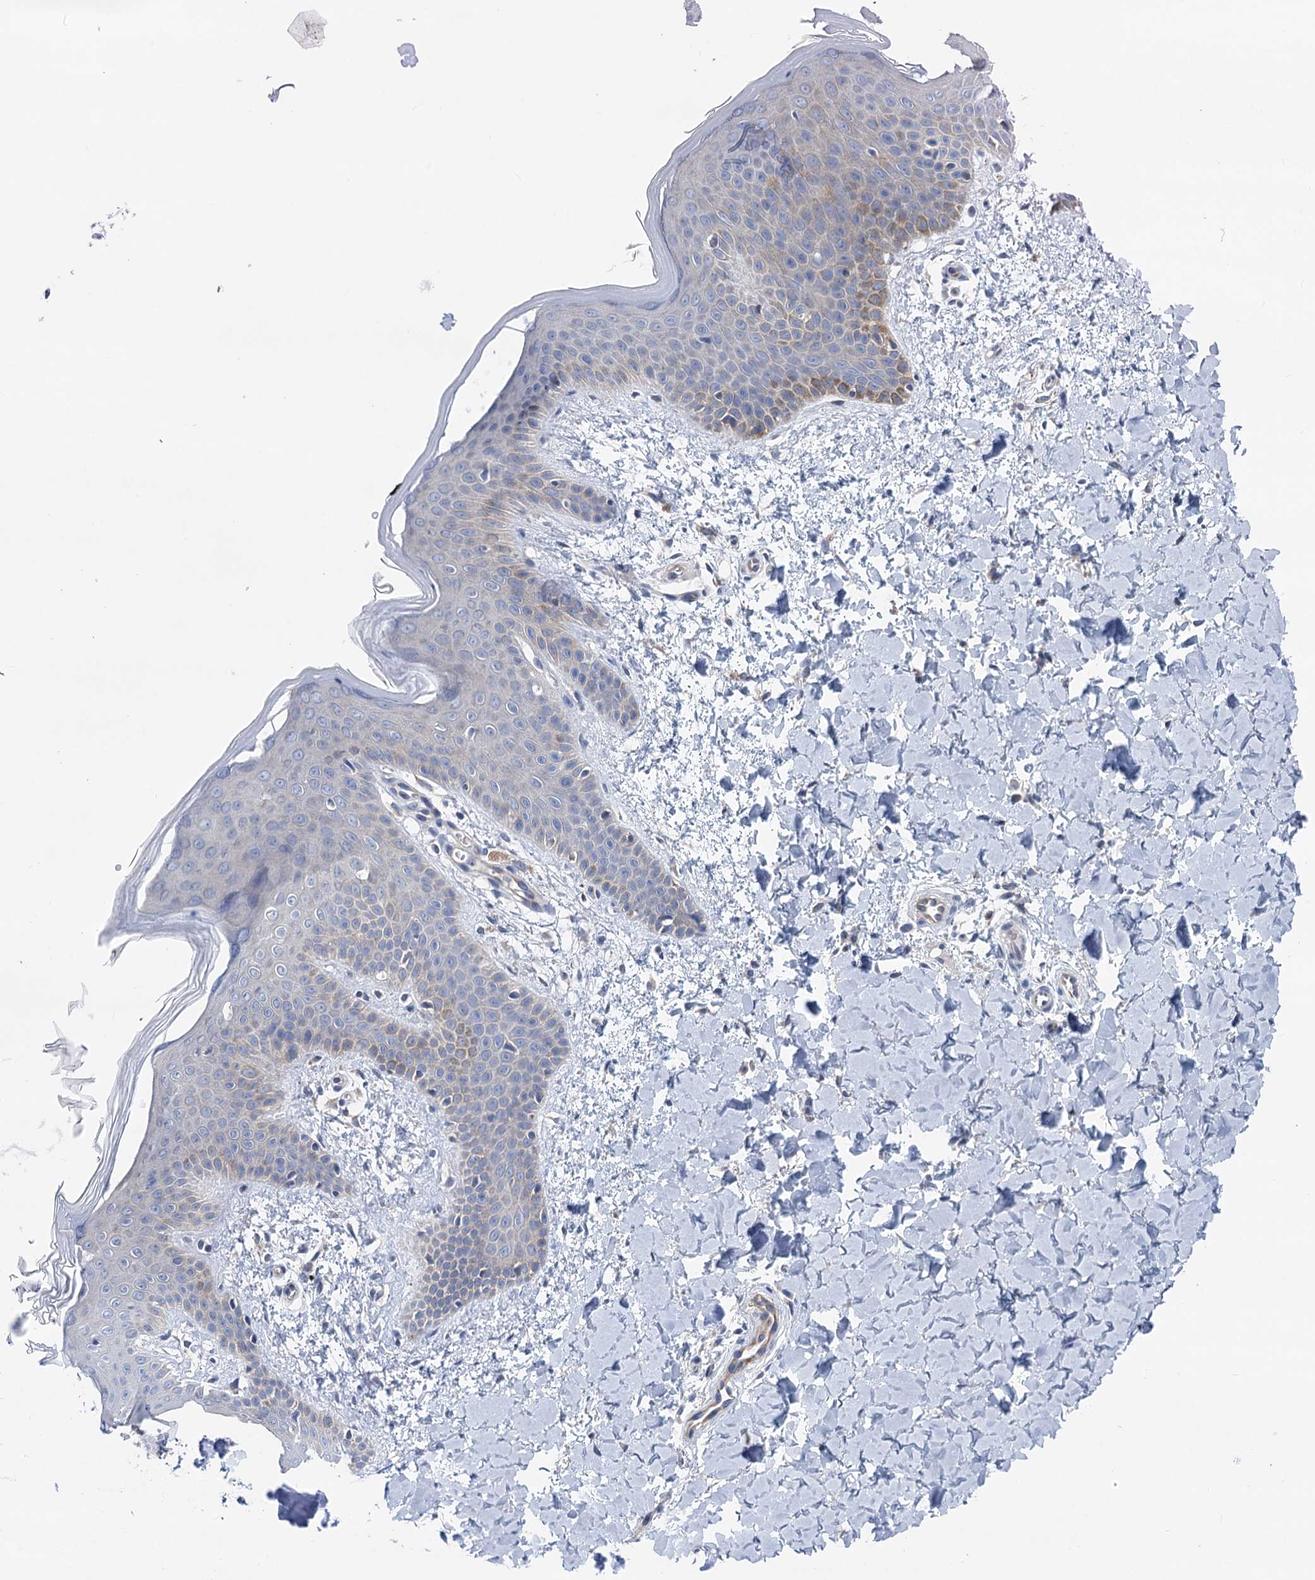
{"staining": {"intensity": "negative", "quantity": "none", "location": "none"}, "tissue": "skin", "cell_type": "Fibroblasts", "image_type": "normal", "snomed": [{"axis": "morphology", "description": "Normal tissue, NOS"}, {"axis": "topography", "description": "Skin"}], "caption": "This histopathology image is of normal skin stained with immunohistochemistry to label a protein in brown with the nuclei are counter-stained blue. There is no expression in fibroblasts.", "gene": "ZNRD2", "patient": {"sex": "male", "age": 36}}